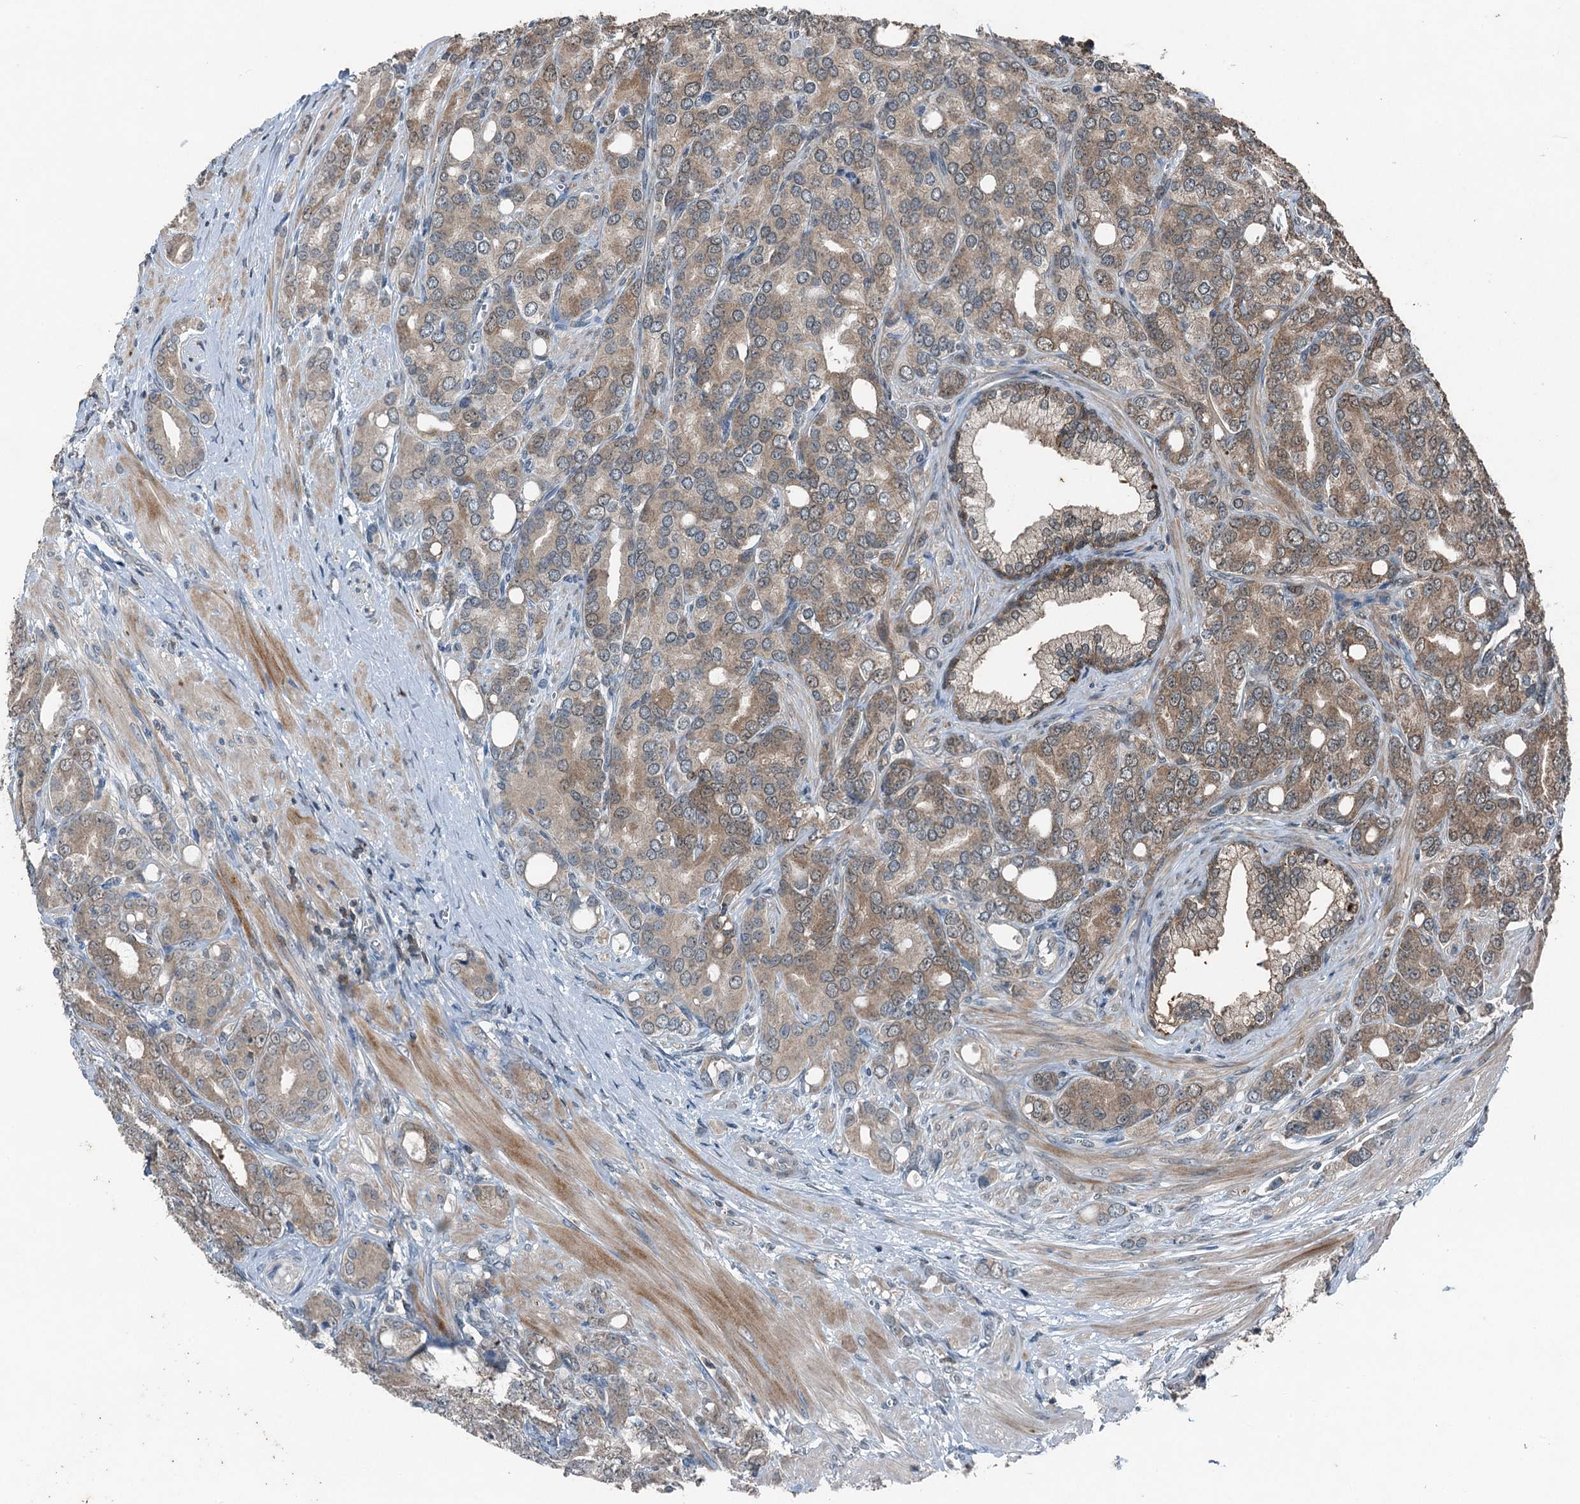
{"staining": {"intensity": "moderate", "quantity": ">75%", "location": "cytoplasmic/membranous"}, "tissue": "prostate cancer", "cell_type": "Tumor cells", "image_type": "cancer", "snomed": [{"axis": "morphology", "description": "Adenocarcinoma, High grade"}, {"axis": "topography", "description": "Prostate"}], "caption": "Prostate cancer tissue demonstrates moderate cytoplasmic/membranous expression in approximately >75% of tumor cells", "gene": "TCTN1", "patient": {"sex": "male", "age": 62}}